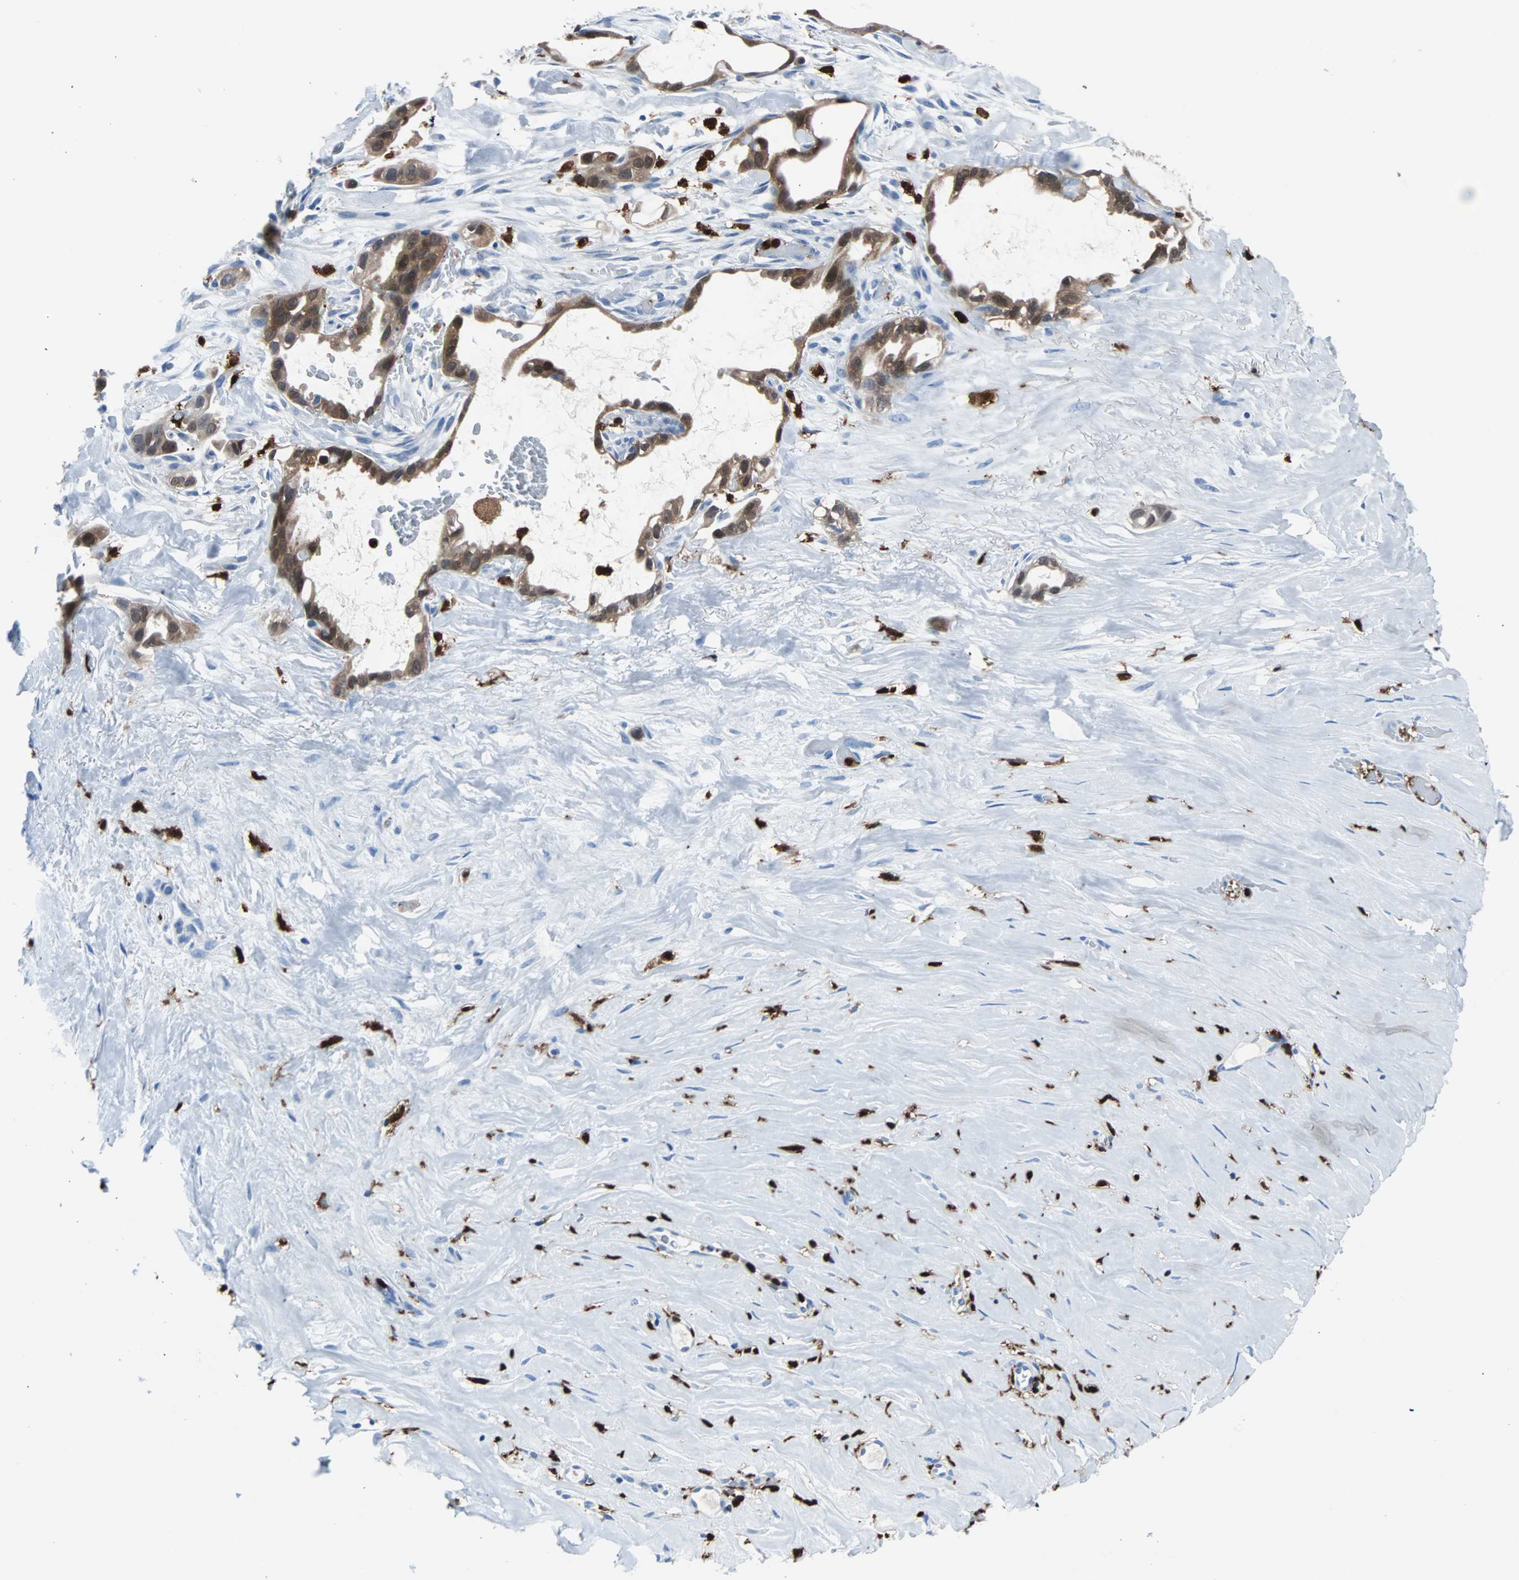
{"staining": {"intensity": "strong", "quantity": ">75%", "location": "cytoplasmic/membranous"}, "tissue": "liver cancer", "cell_type": "Tumor cells", "image_type": "cancer", "snomed": [{"axis": "morphology", "description": "Cholangiocarcinoma"}, {"axis": "topography", "description": "Liver"}], "caption": "Human cholangiocarcinoma (liver) stained with a brown dye reveals strong cytoplasmic/membranous positive staining in about >75% of tumor cells.", "gene": "SYK", "patient": {"sex": "female", "age": 65}}